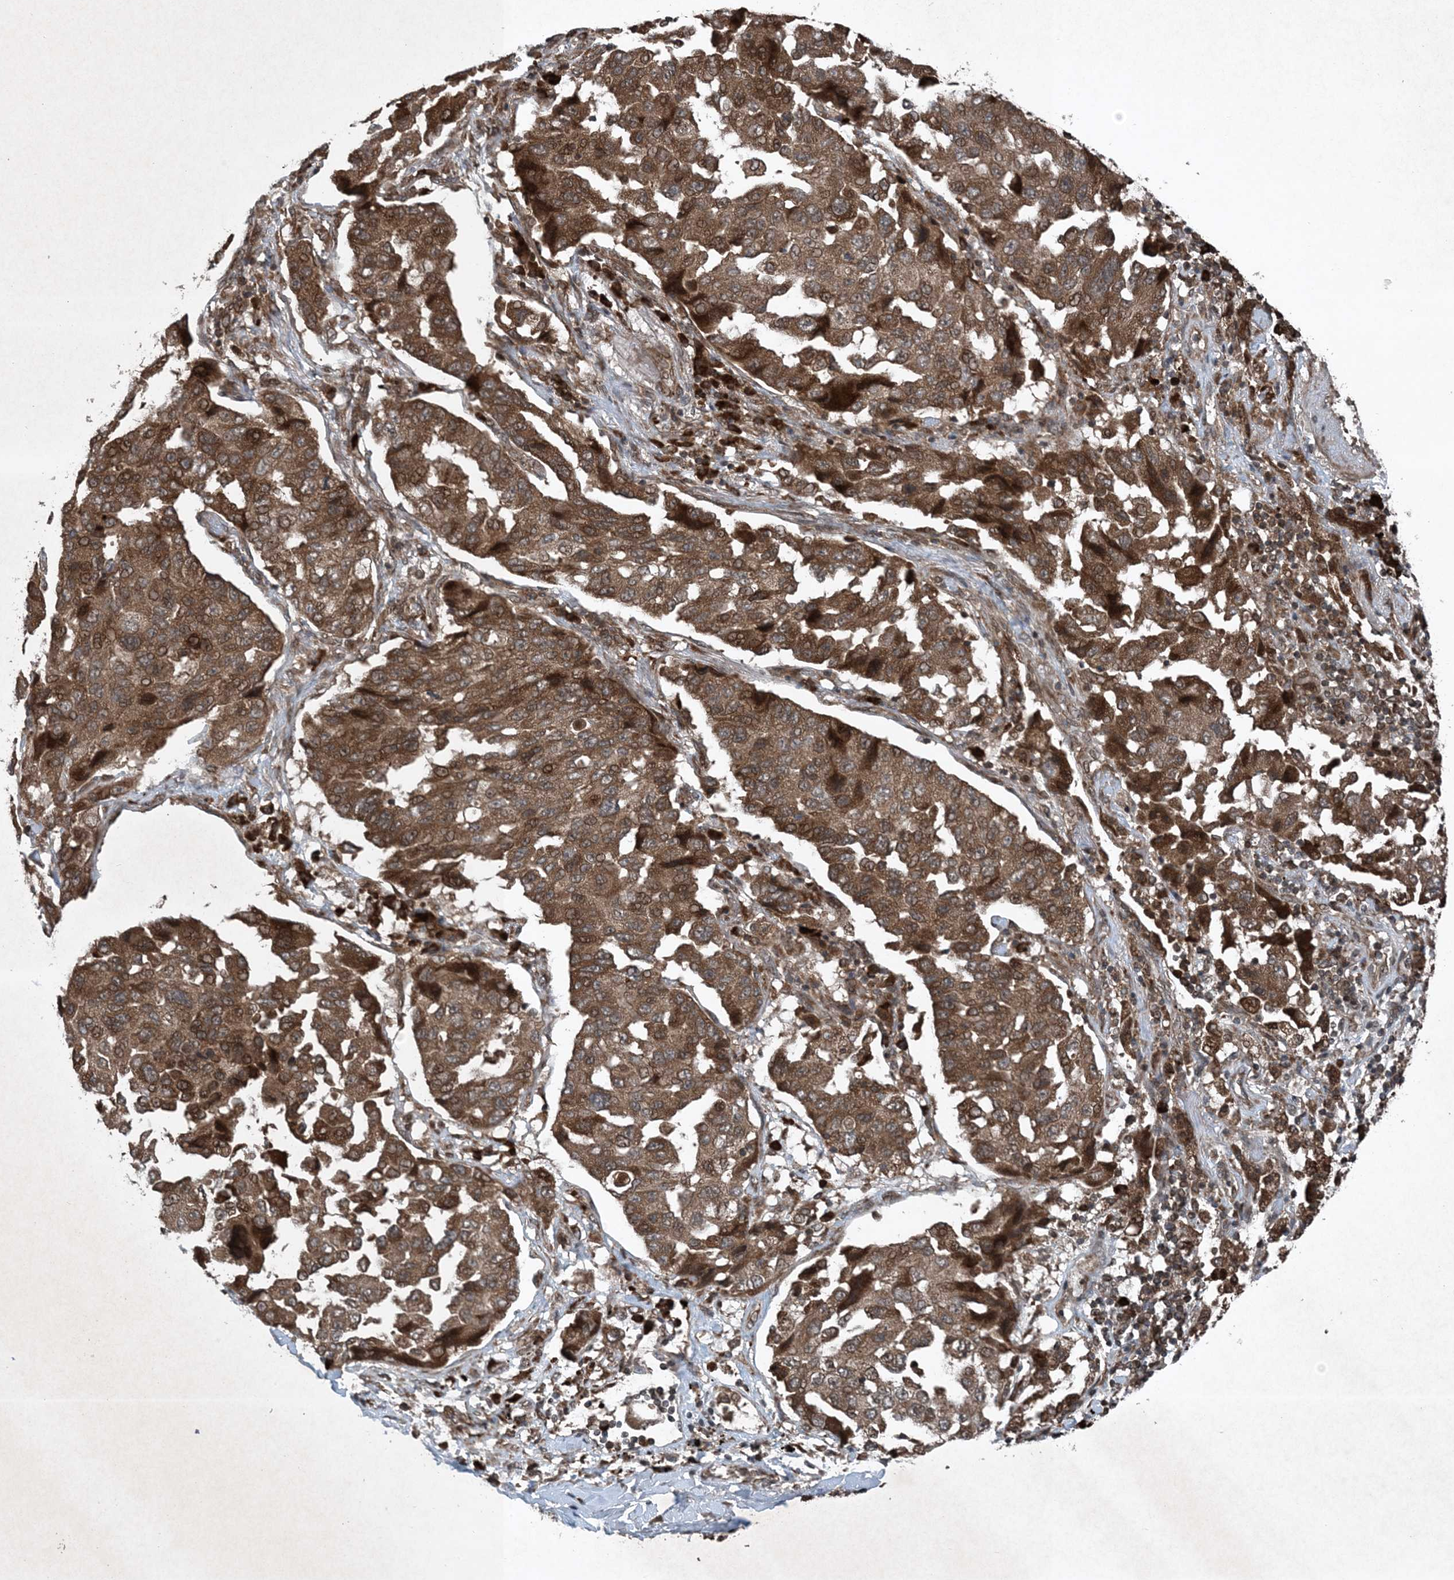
{"staining": {"intensity": "strong", "quantity": ">75%", "location": "cytoplasmic/membranous"}, "tissue": "lung cancer", "cell_type": "Tumor cells", "image_type": "cancer", "snomed": [{"axis": "morphology", "description": "Adenocarcinoma, NOS"}, {"axis": "topography", "description": "Lung"}], "caption": "A high amount of strong cytoplasmic/membranous expression is present in approximately >75% of tumor cells in lung cancer (adenocarcinoma) tissue.", "gene": "GNG5", "patient": {"sex": "female", "age": 65}}